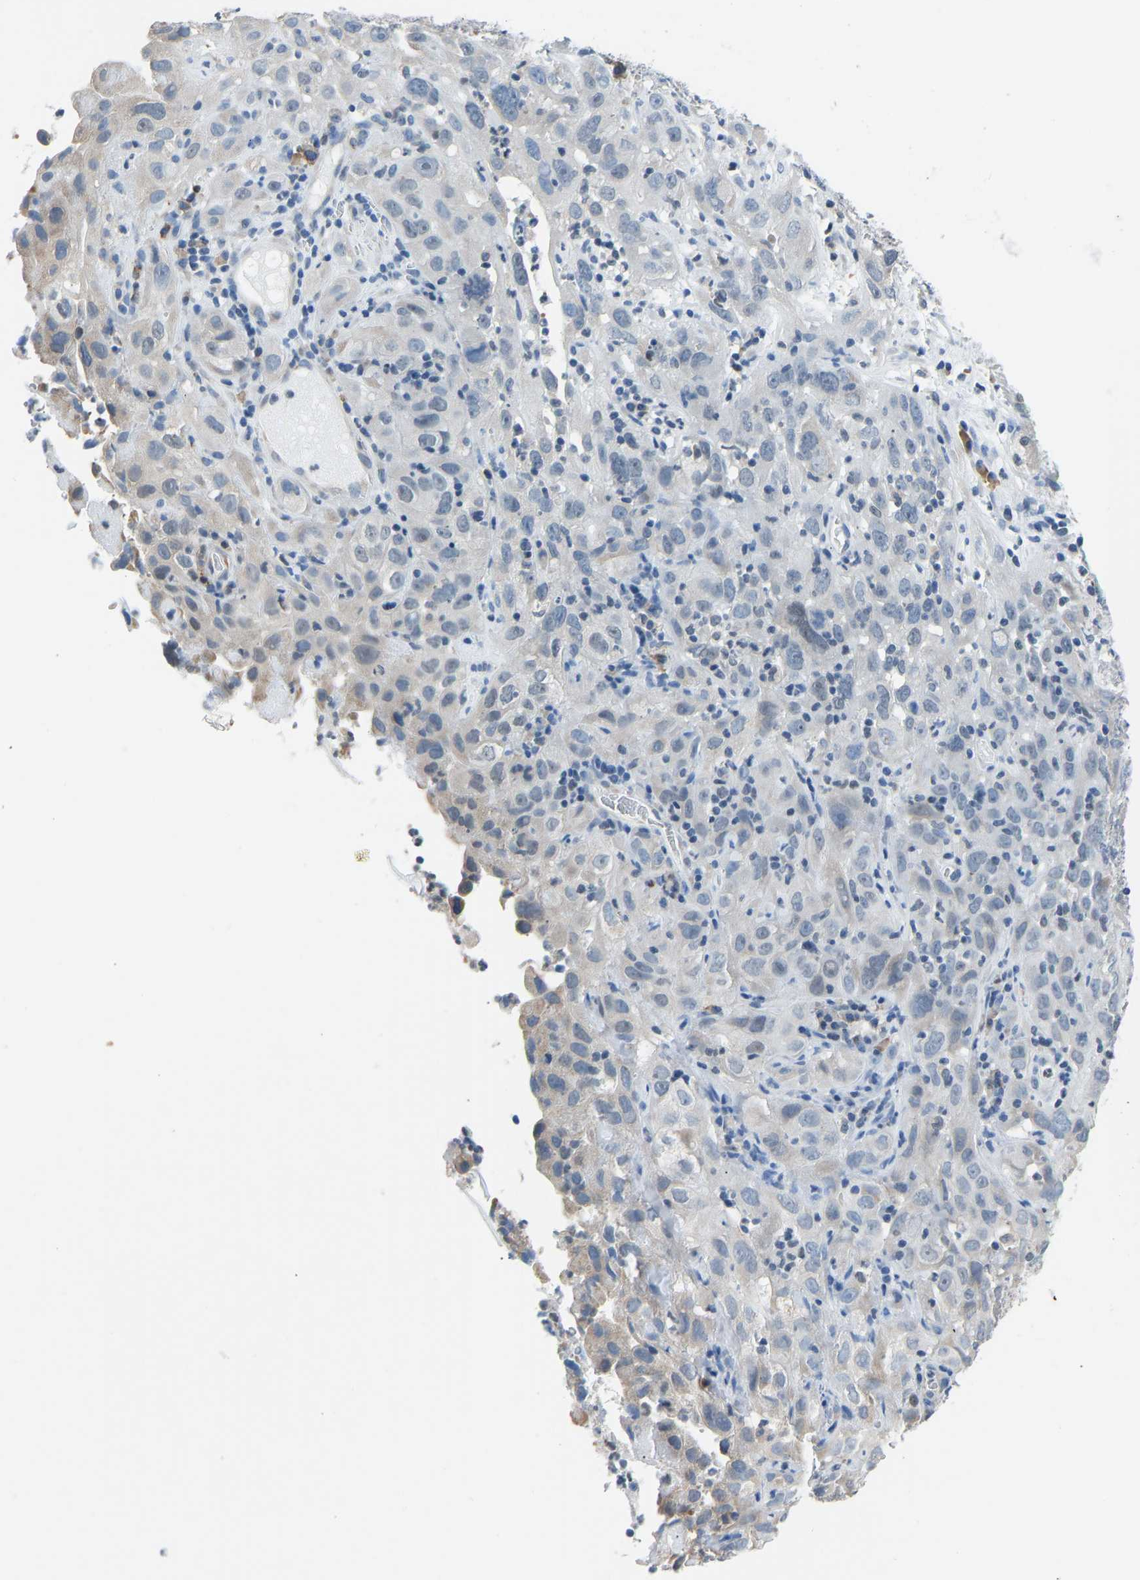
{"staining": {"intensity": "negative", "quantity": "none", "location": "none"}, "tissue": "cervical cancer", "cell_type": "Tumor cells", "image_type": "cancer", "snomed": [{"axis": "morphology", "description": "Squamous cell carcinoma, NOS"}, {"axis": "topography", "description": "Cervix"}], "caption": "Protein analysis of cervical squamous cell carcinoma demonstrates no significant expression in tumor cells.", "gene": "VRK1", "patient": {"sex": "female", "age": 32}}